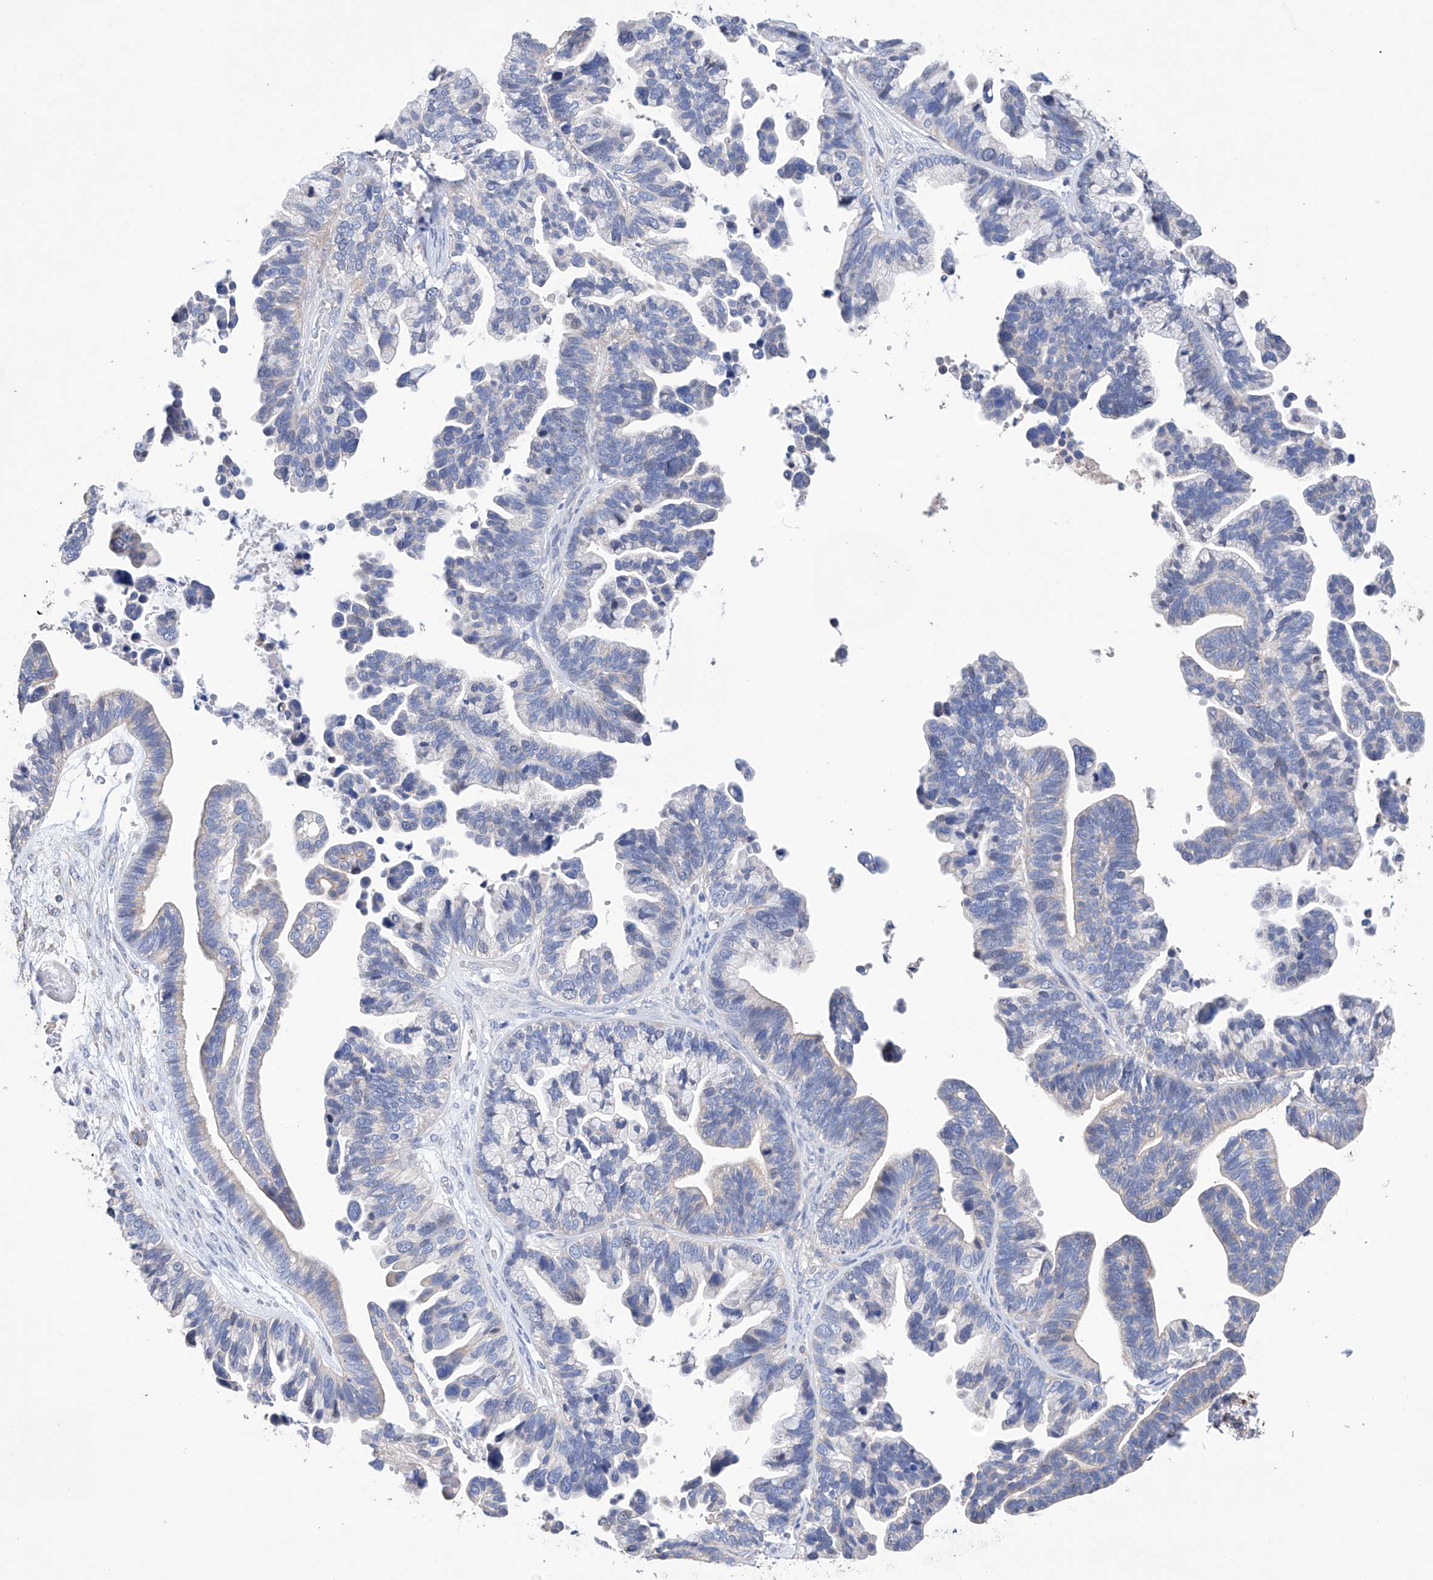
{"staining": {"intensity": "negative", "quantity": "none", "location": "none"}, "tissue": "ovarian cancer", "cell_type": "Tumor cells", "image_type": "cancer", "snomed": [{"axis": "morphology", "description": "Cystadenocarcinoma, serous, NOS"}, {"axis": "topography", "description": "Ovary"}], "caption": "The histopathology image reveals no staining of tumor cells in ovarian cancer (serous cystadenocarcinoma). Brightfield microscopy of immunohistochemistry stained with DAB (3,3'-diaminobenzidine) (brown) and hematoxylin (blue), captured at high magnification.", "gene": "AFG1L", "patient": {"sex": "female", "age": 56}}